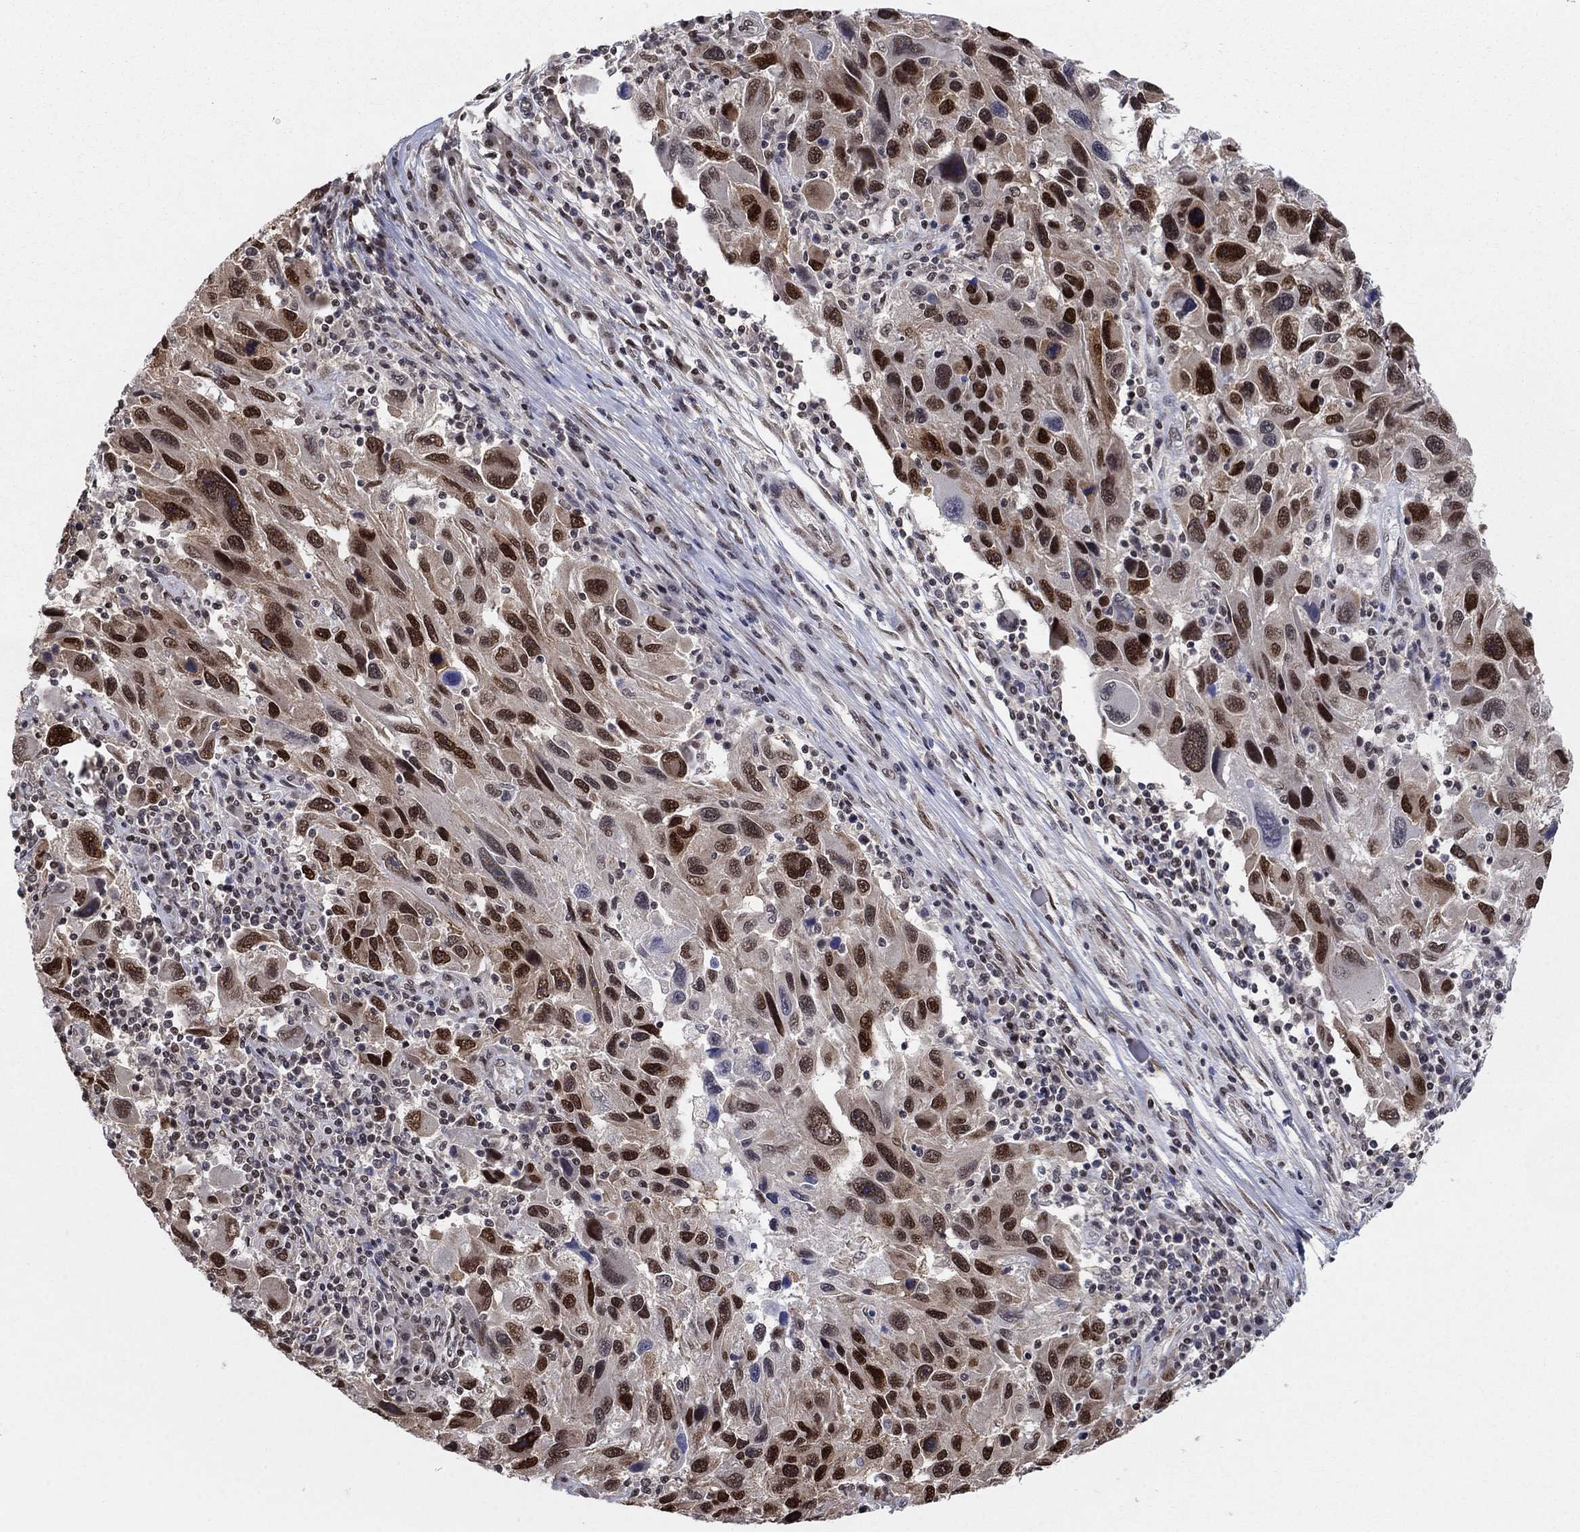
{"staining": {"intensity": "strong", "quantity": ">75%", "location": "nuclear"}, "tissue": "melanoma", "cell_type": "Tumor cells", "image_type": "cancer", "snomed": [{"axis": "morphology", "description": "Malignant melanoma, NOS"}, {"axis": "topography", "description": "Skin"}], "caption": "Brown immunohistochemical staining in human malignant melanoma reveals strong nuclear staining in approximately >75% of tumor cells.", "gene": "CENPE", "patient": {"sex": "male", "age": 53}}